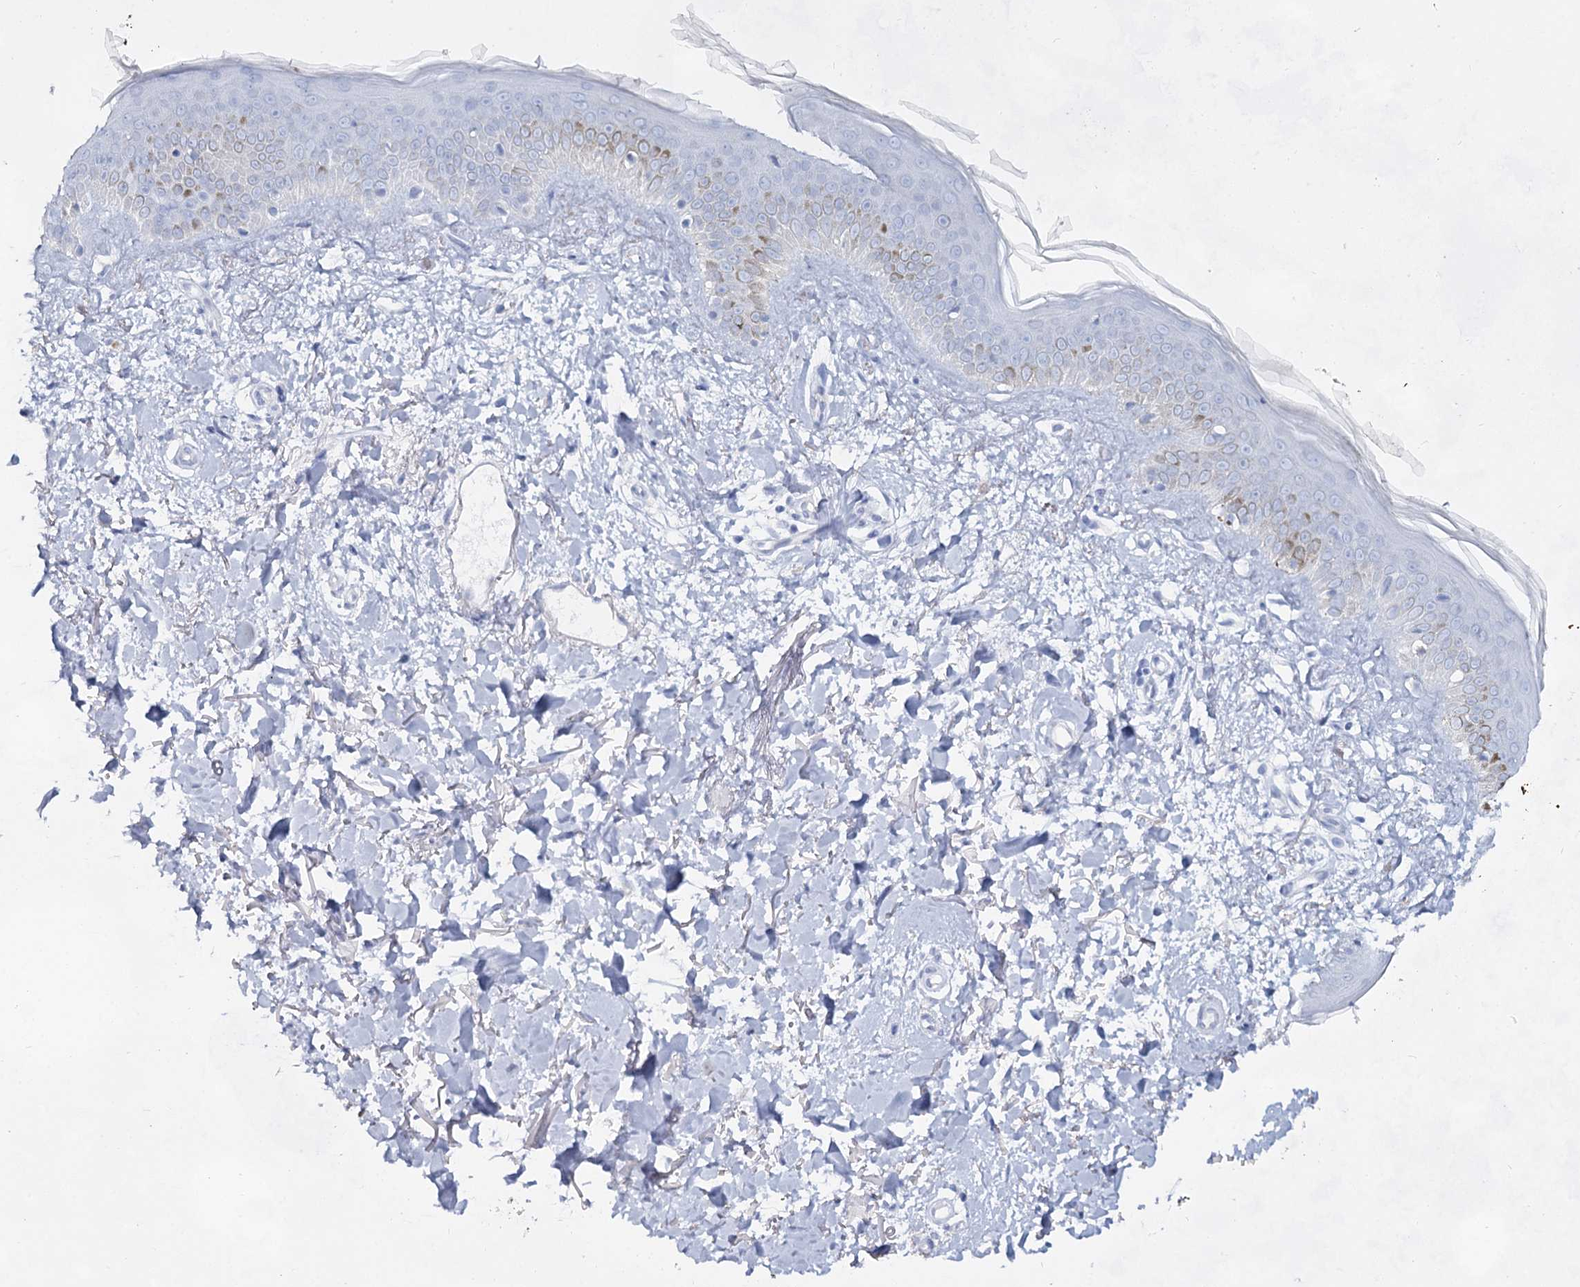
{"staining": {"intensity": "negative", "quantity": "none", "location": "none"}, "tissue": "skin", "cell_type": "Fibroblasts", "image_type": "normal", "snomed": [{"axis": "morphology", "description": "Normal tissue, NOS"}, {"axis": "topography", "description": "Skin"}], "caption": "Unremarkable skin was stained to show a protein in brown. There is no significant expression in fibroblasts. Nuclei are stained in blue.", "gene": "SLC17A2", "patient": {"sex": "female", "age": 58}}